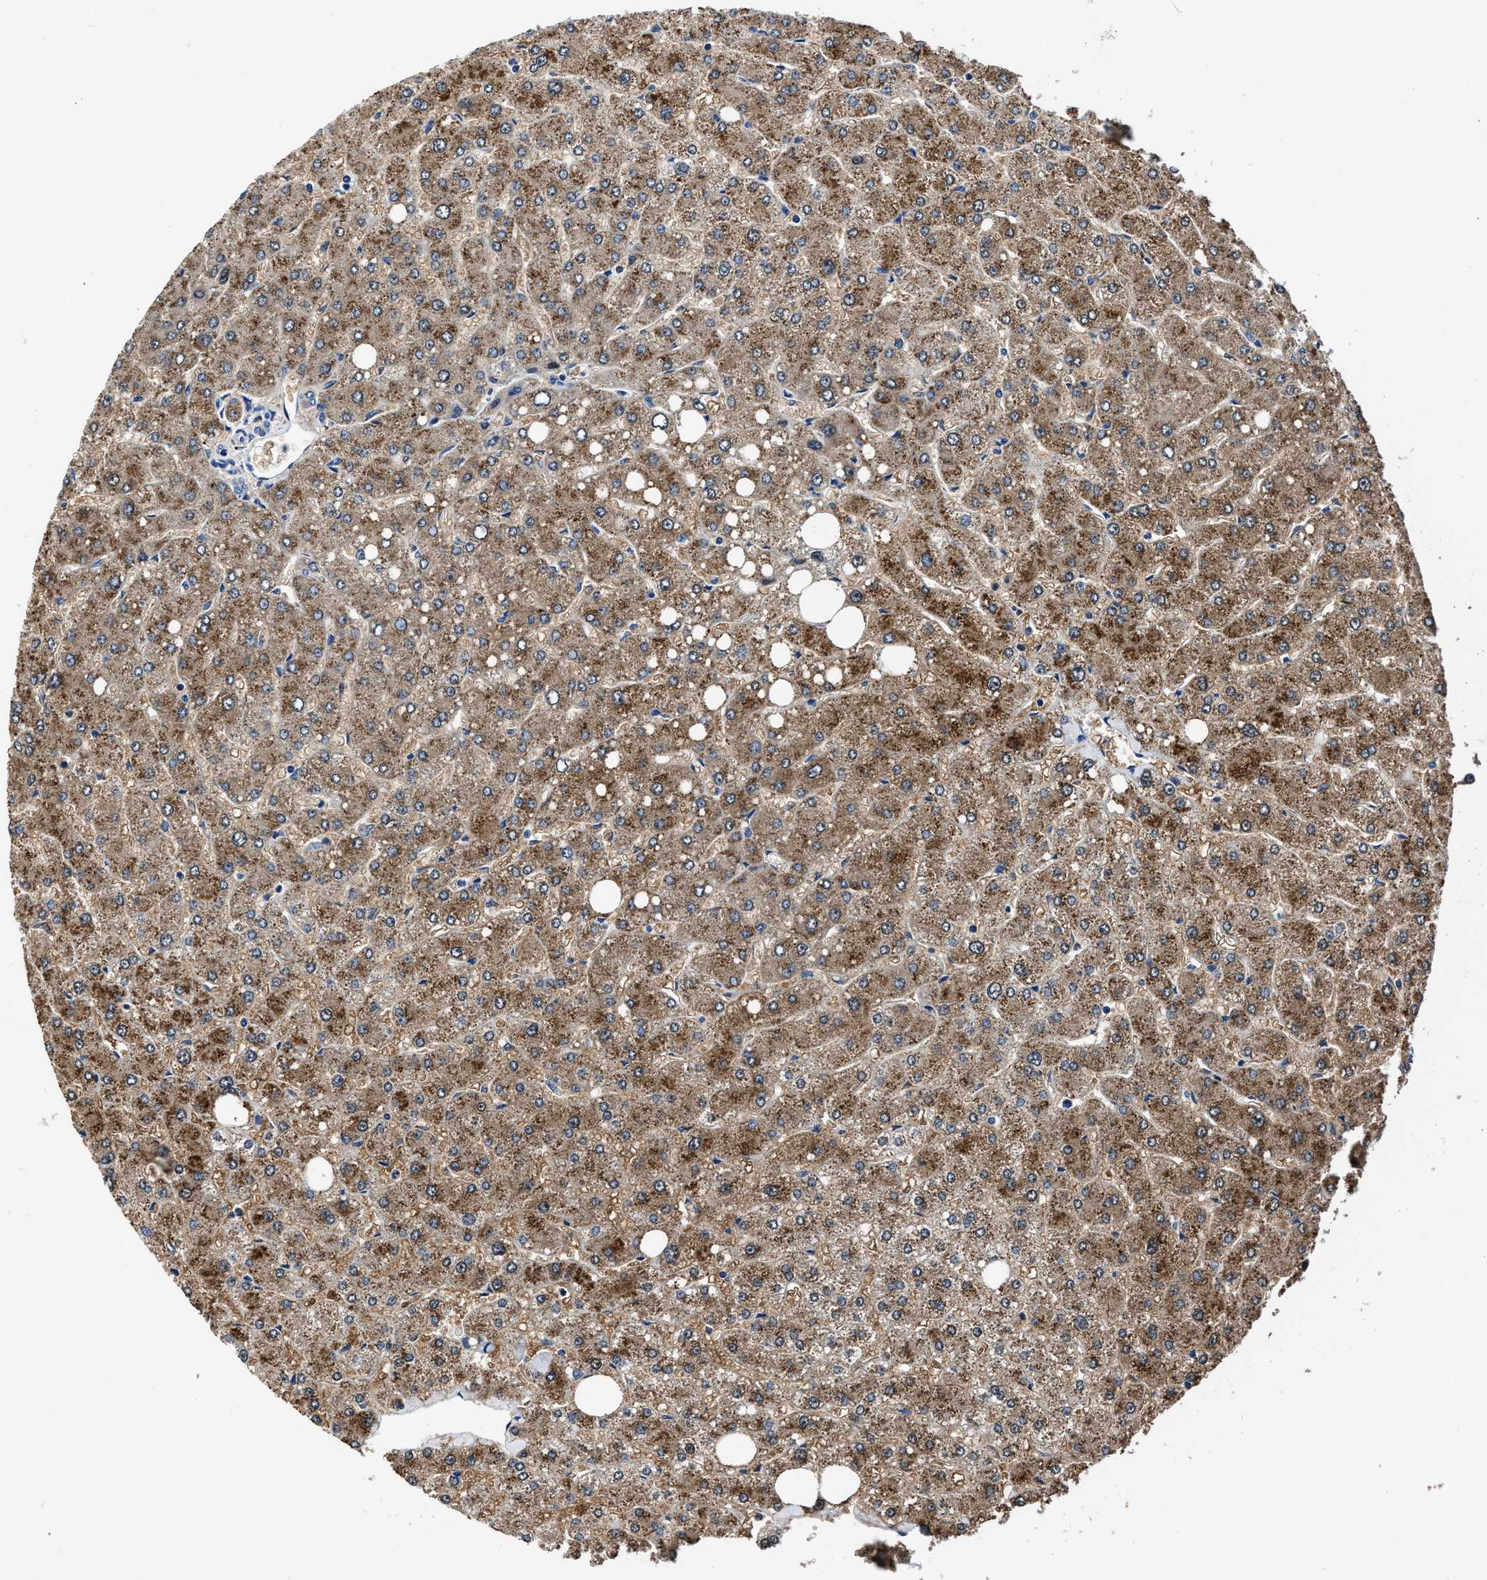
{"staining": {"intensity": "negative", "quantity": "none", "location": "none"}, "tissue": "liver", "cell_type": "Cholangiocytes", "image_type": "normal", "snomed": [{"axis": "morphology", "description": "Normal tissue, NOS"}, {"axis": "topography", "description": "Liver"}], "caption": "Histopathology image shows no significant protein positivity in cholangiocytes of normal liver. (Immunohistochemistry, brightfield microscopy, high magnification).", "gene": "NEU1", "patient": {"sex": "male", "age": 55}}